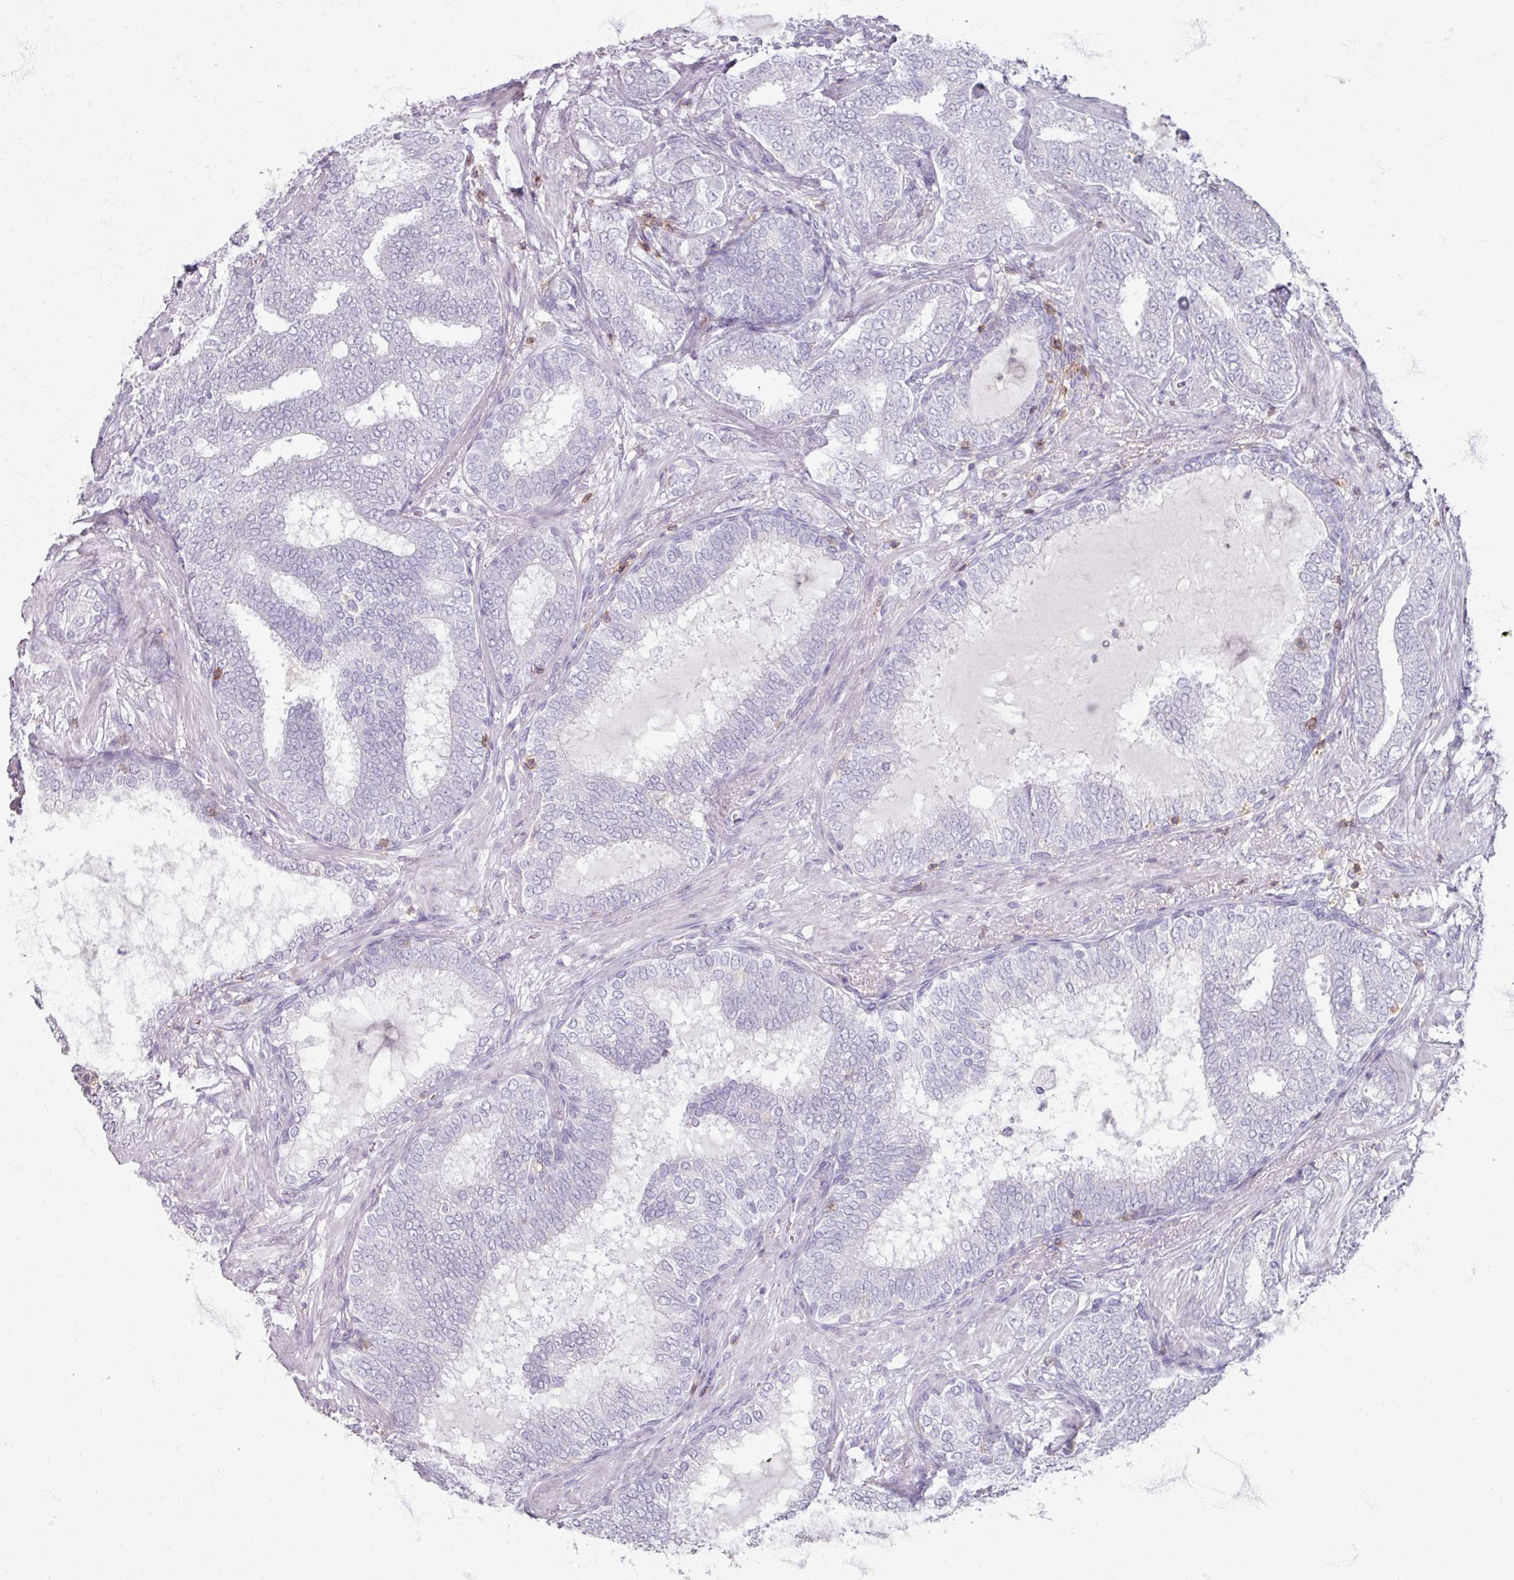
{"staining": {"intensity": "negative", "quantity": "none", "location": "none"}, "tissue": "prostate cancer", "cell_type": "Tumor cells", "image_type": "cancer", "snomed": [{"axis": "morphology", "description": "Adenocarcinoma, High grade"}, {"axis": "topography", "description": "Prostate"}], "caption": "IHC histopathology image of neoplastic tissue: high-grade adenocarcinoma (prostate) stained with DAB (3,3'-diaminobenzidine) shows no significant protein positivity in tumor cells.", "gene": "PTPRC", "patient": {"sex": "male", "age": 72}}